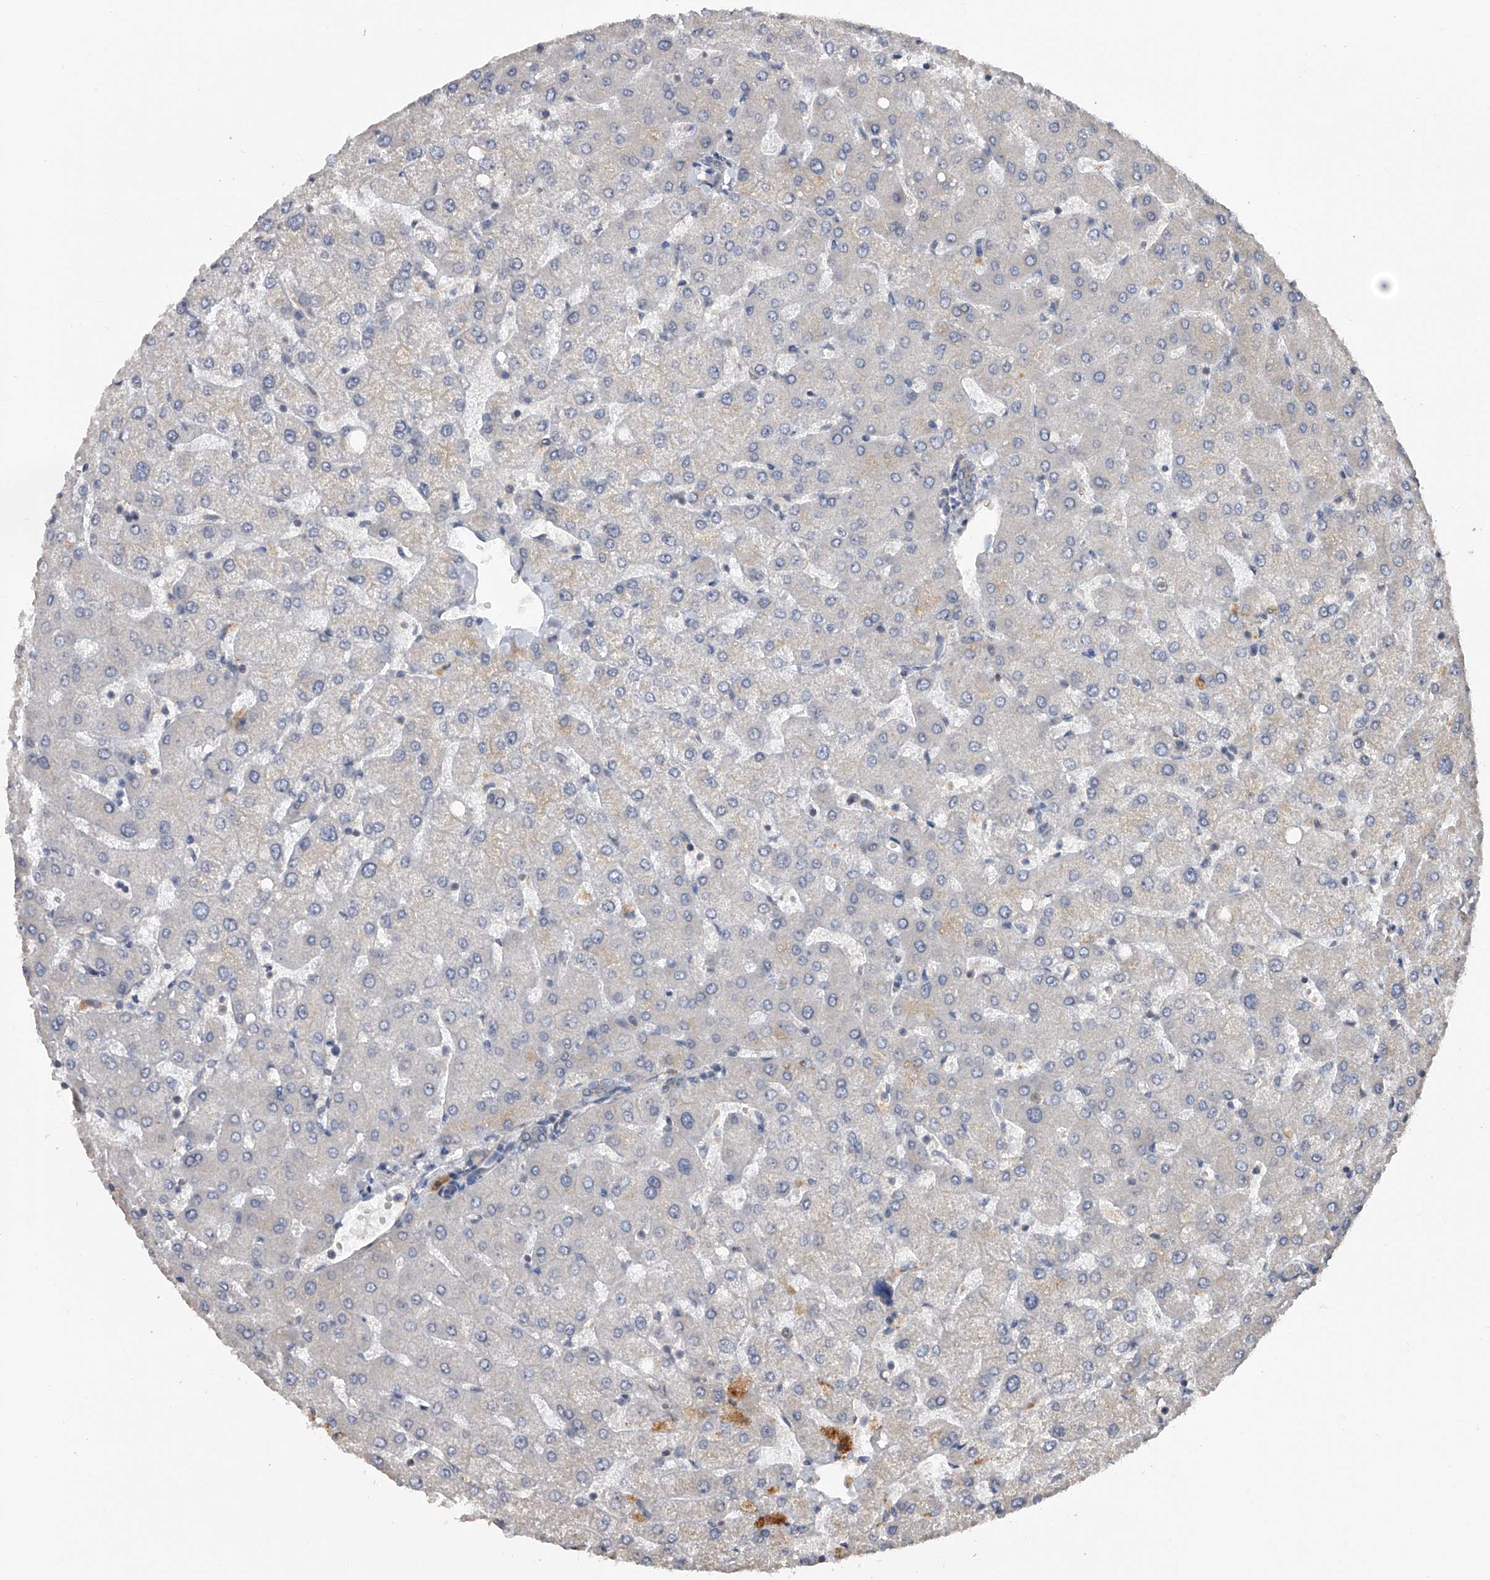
{"staining": {"intensity": "negative", "quantity": "none", "location": "none"}, "tissue": "liver", "cell_type": "Cholangiocytes", "image_type": "normal", "snomed": [{"axis": "morphology", "description": "Normal tissue, NOS"}, {"axis": "topography", "description": "Liver"}], "caption": "The image exhibits no significant expression in cholangiocytes of liver. Nuclei are stained in blue.", "gene": "CFAP298", "patient": {"sex": "female", "age": 54}}